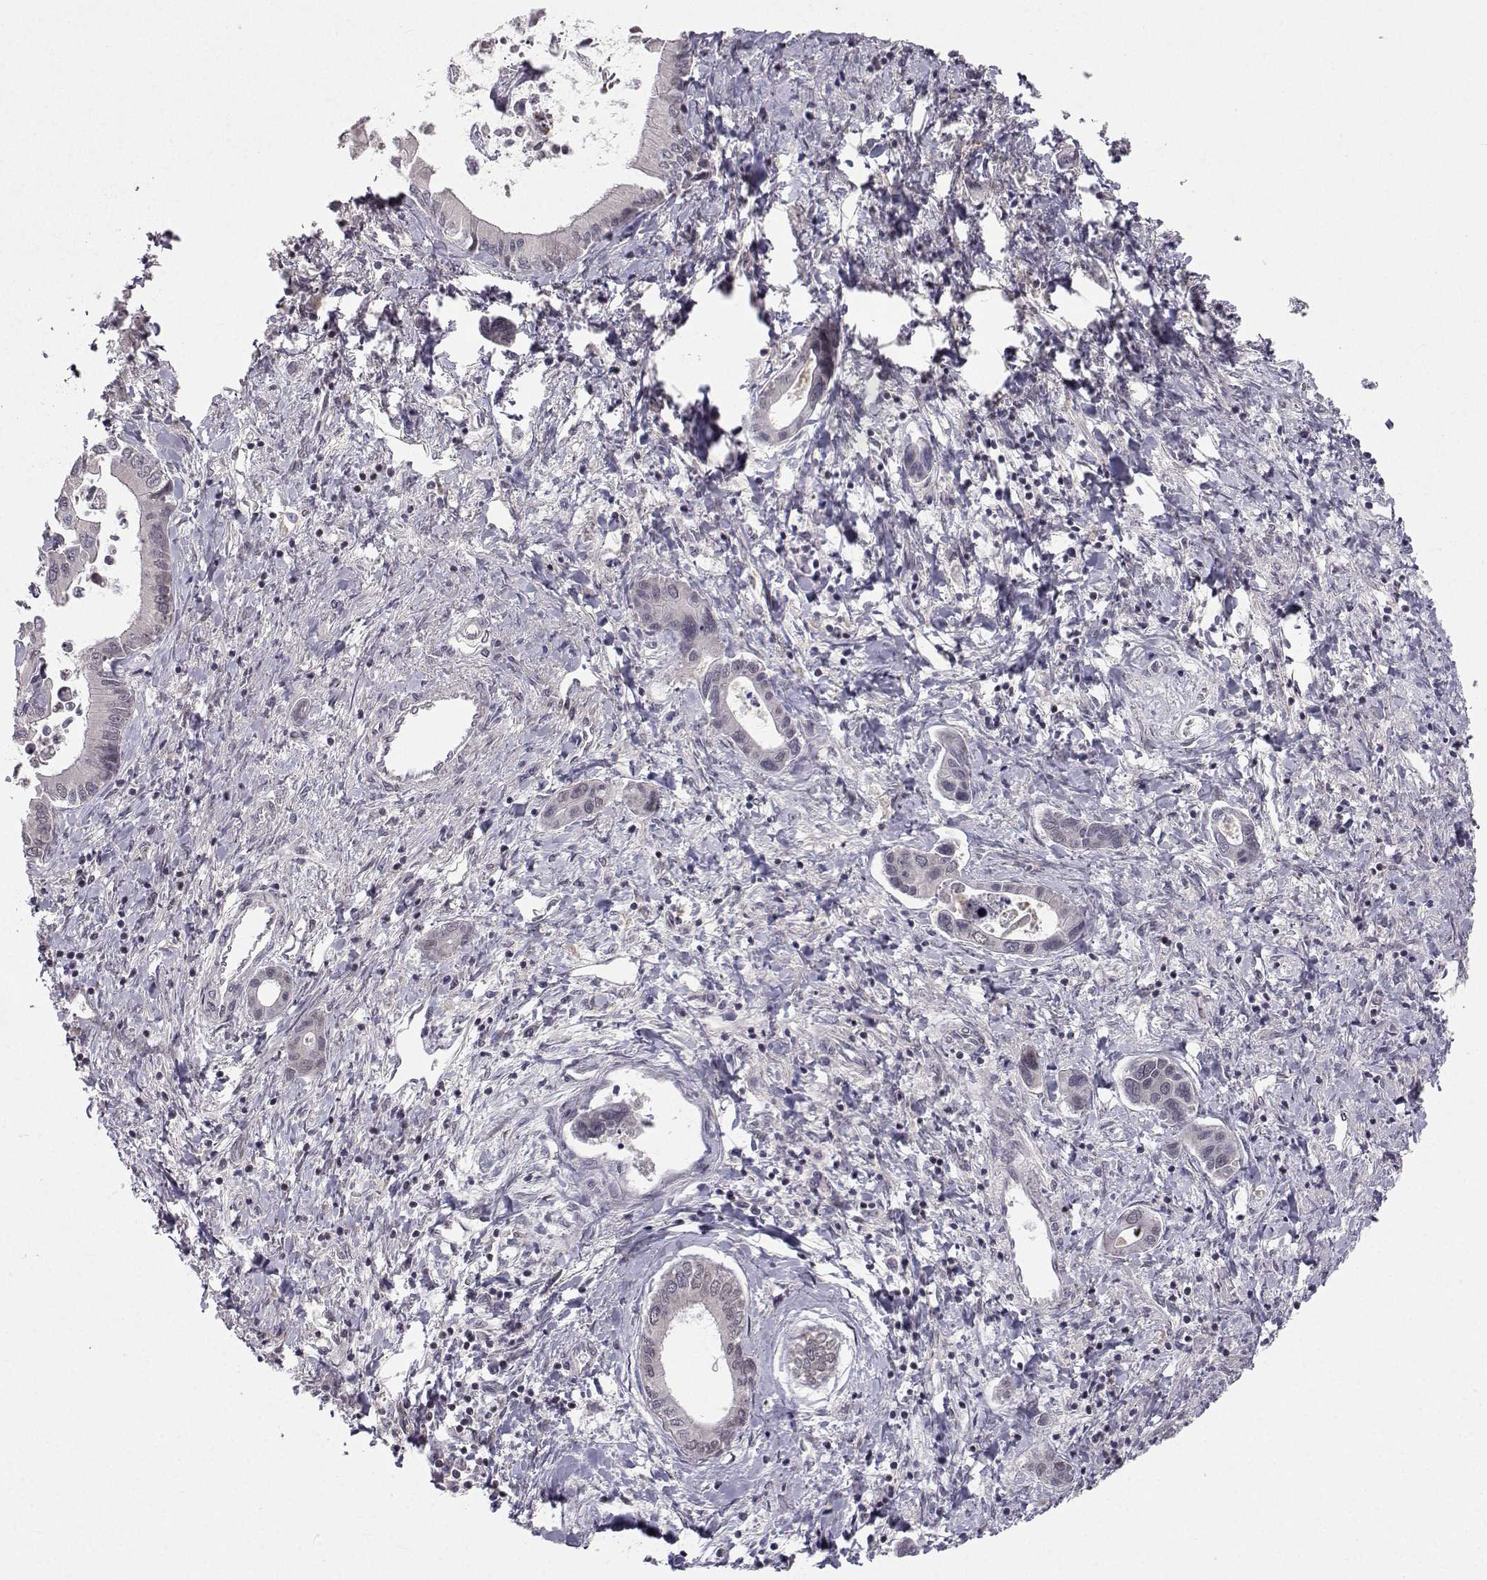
{"staining": {"intensity": "negative", "quantity": "none", "location": "none"}, "tissue": "liver cancer", "cell_type": "Tumor cells", "image_type": "cancer", "snomed": [{"axis": "morphology", "description": "Cholangiocarcinoma"}, {"axis": "topography", "description": "Liver"}], "caption": "Immunohistochemistry of liver cancer (cholangiocarcinoma) displays no expression in tumor cells.", "gene": "PKN2", "patient": {"sex": "male", "age": 66}}